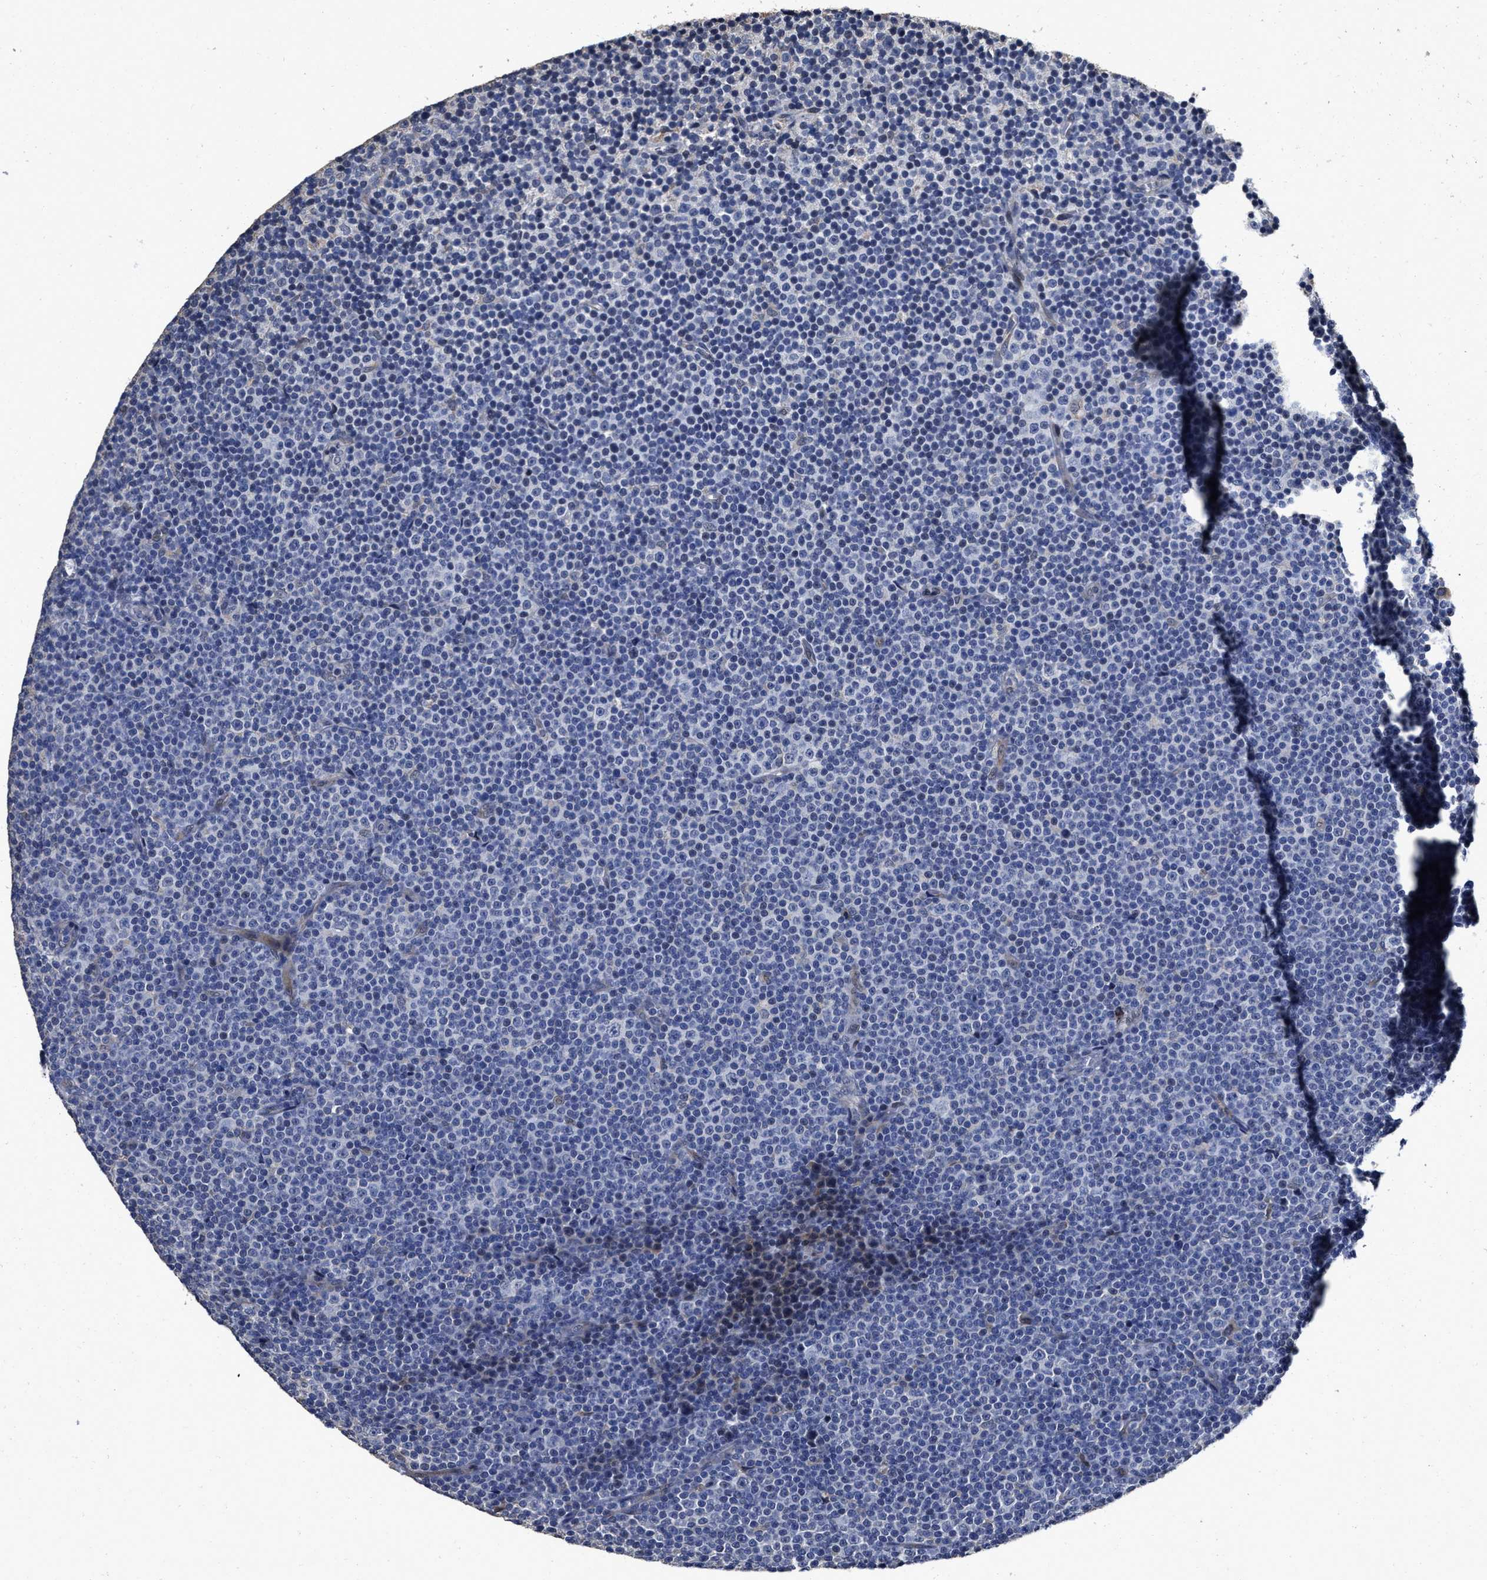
{"staining": {"intensity": "negative", "quantity": "none", "location": "none"}, "tissue": "lymphoma", "cell_type": "Tumor cells", "image_type": "cancer", "snomed": [{"axis": "morphology", "description": "Malignant lymphoma, non-Hodgkin's type, Low grade"}, {"axis": "topography", "description": "Lymph node"}], "caption": "IHC histopathology image of human low-grade malignant lymphoma, non-Hodgkin's type stained for a protein (brown), which shows no expression in tumor cells.", "gene": "ZFAT", "patient": {"sex": "female", "age": 67}}